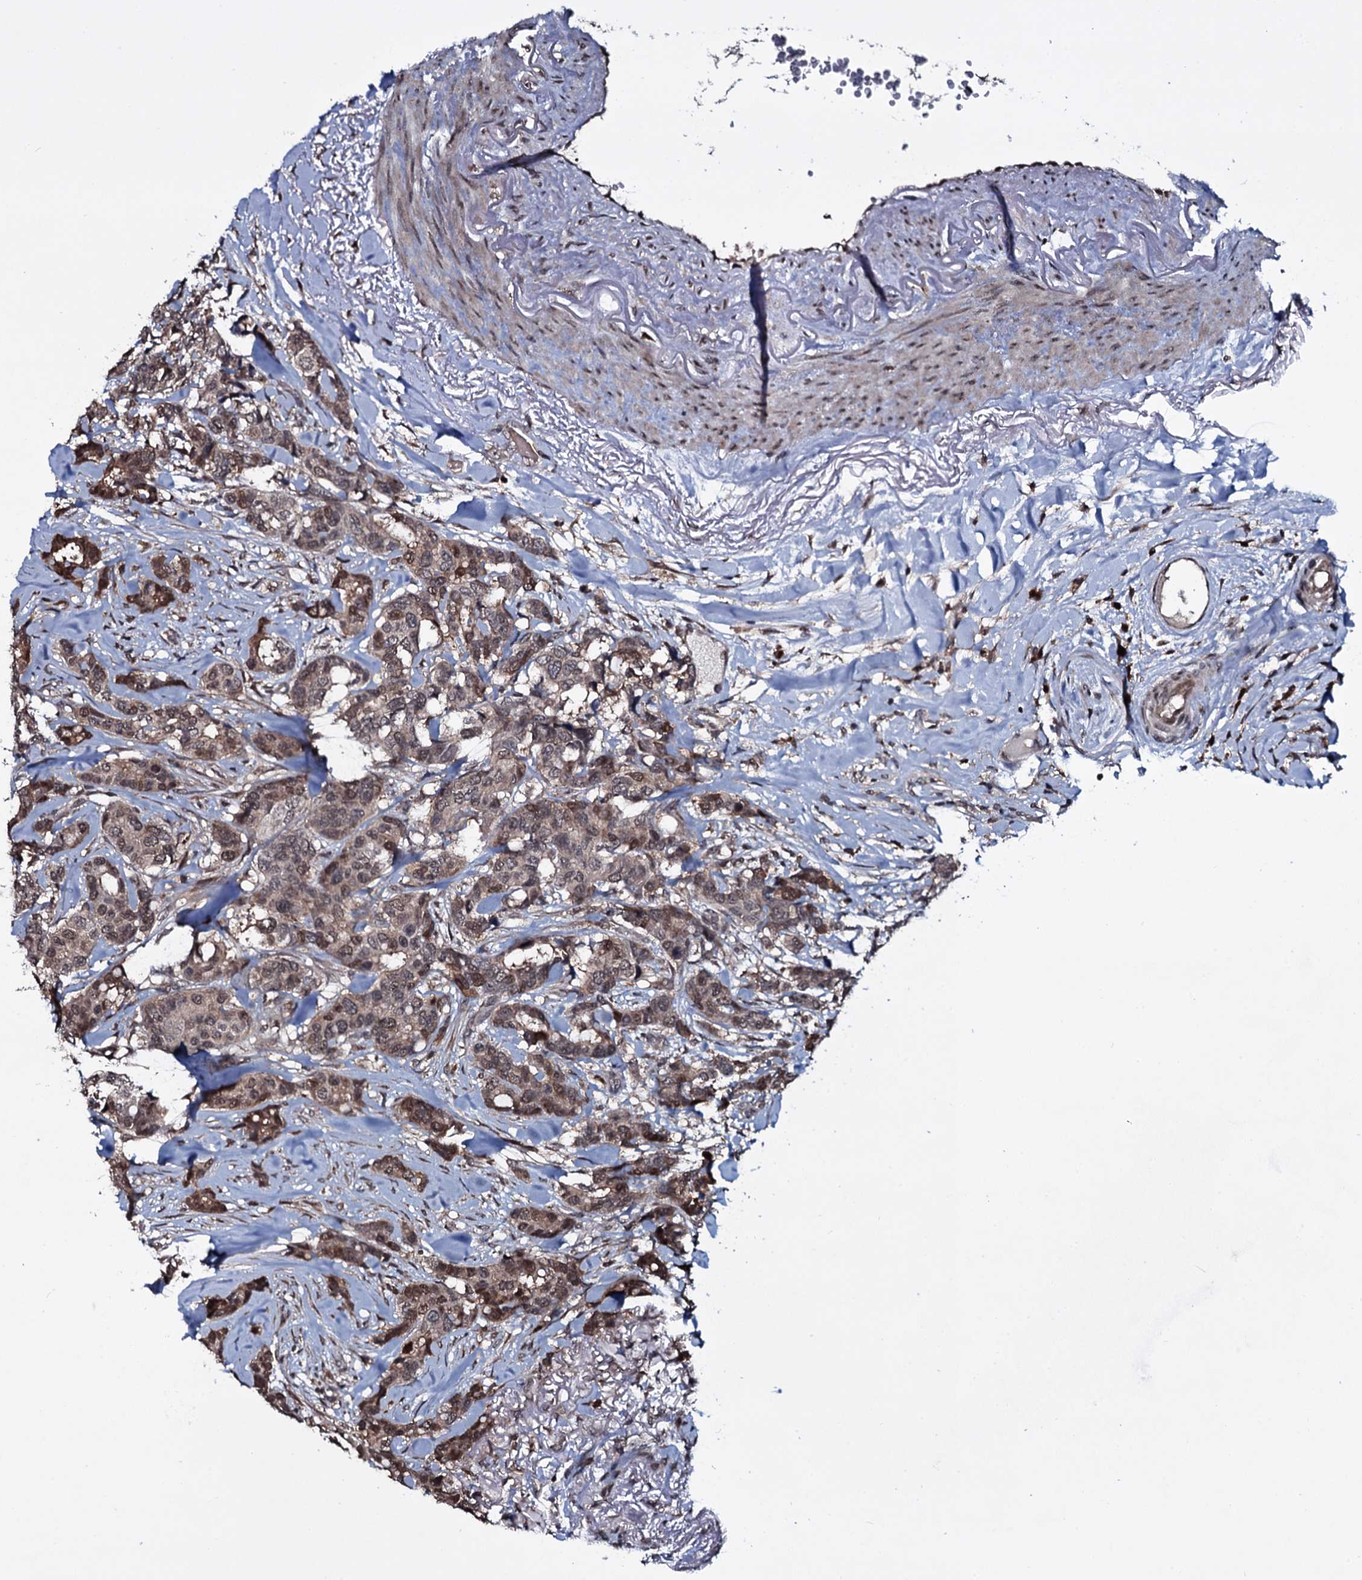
{"staining": {"intensity": "moderate", "quantity": ">75%", "location": "cytoplasmic/membranous,nuclear"}, "tissue": "breast cancer", "cell_type": "Tumor cells", "image_type": "cancer", "snomed": [{"axis": "morphology", "description": "Duct carcinoma"}, {"axis": "topography", "description": "Breast"}], "caption": "DAB (3,3'-diaminobenzidine) immunohistochemical staining of breast cancer shows moderate cytoplasmic/membranous and nuclear protein expression in approximately >75% of tumor cells.", "gene": "HDDC3", "patient": {"sex": "female", "age": 87}}